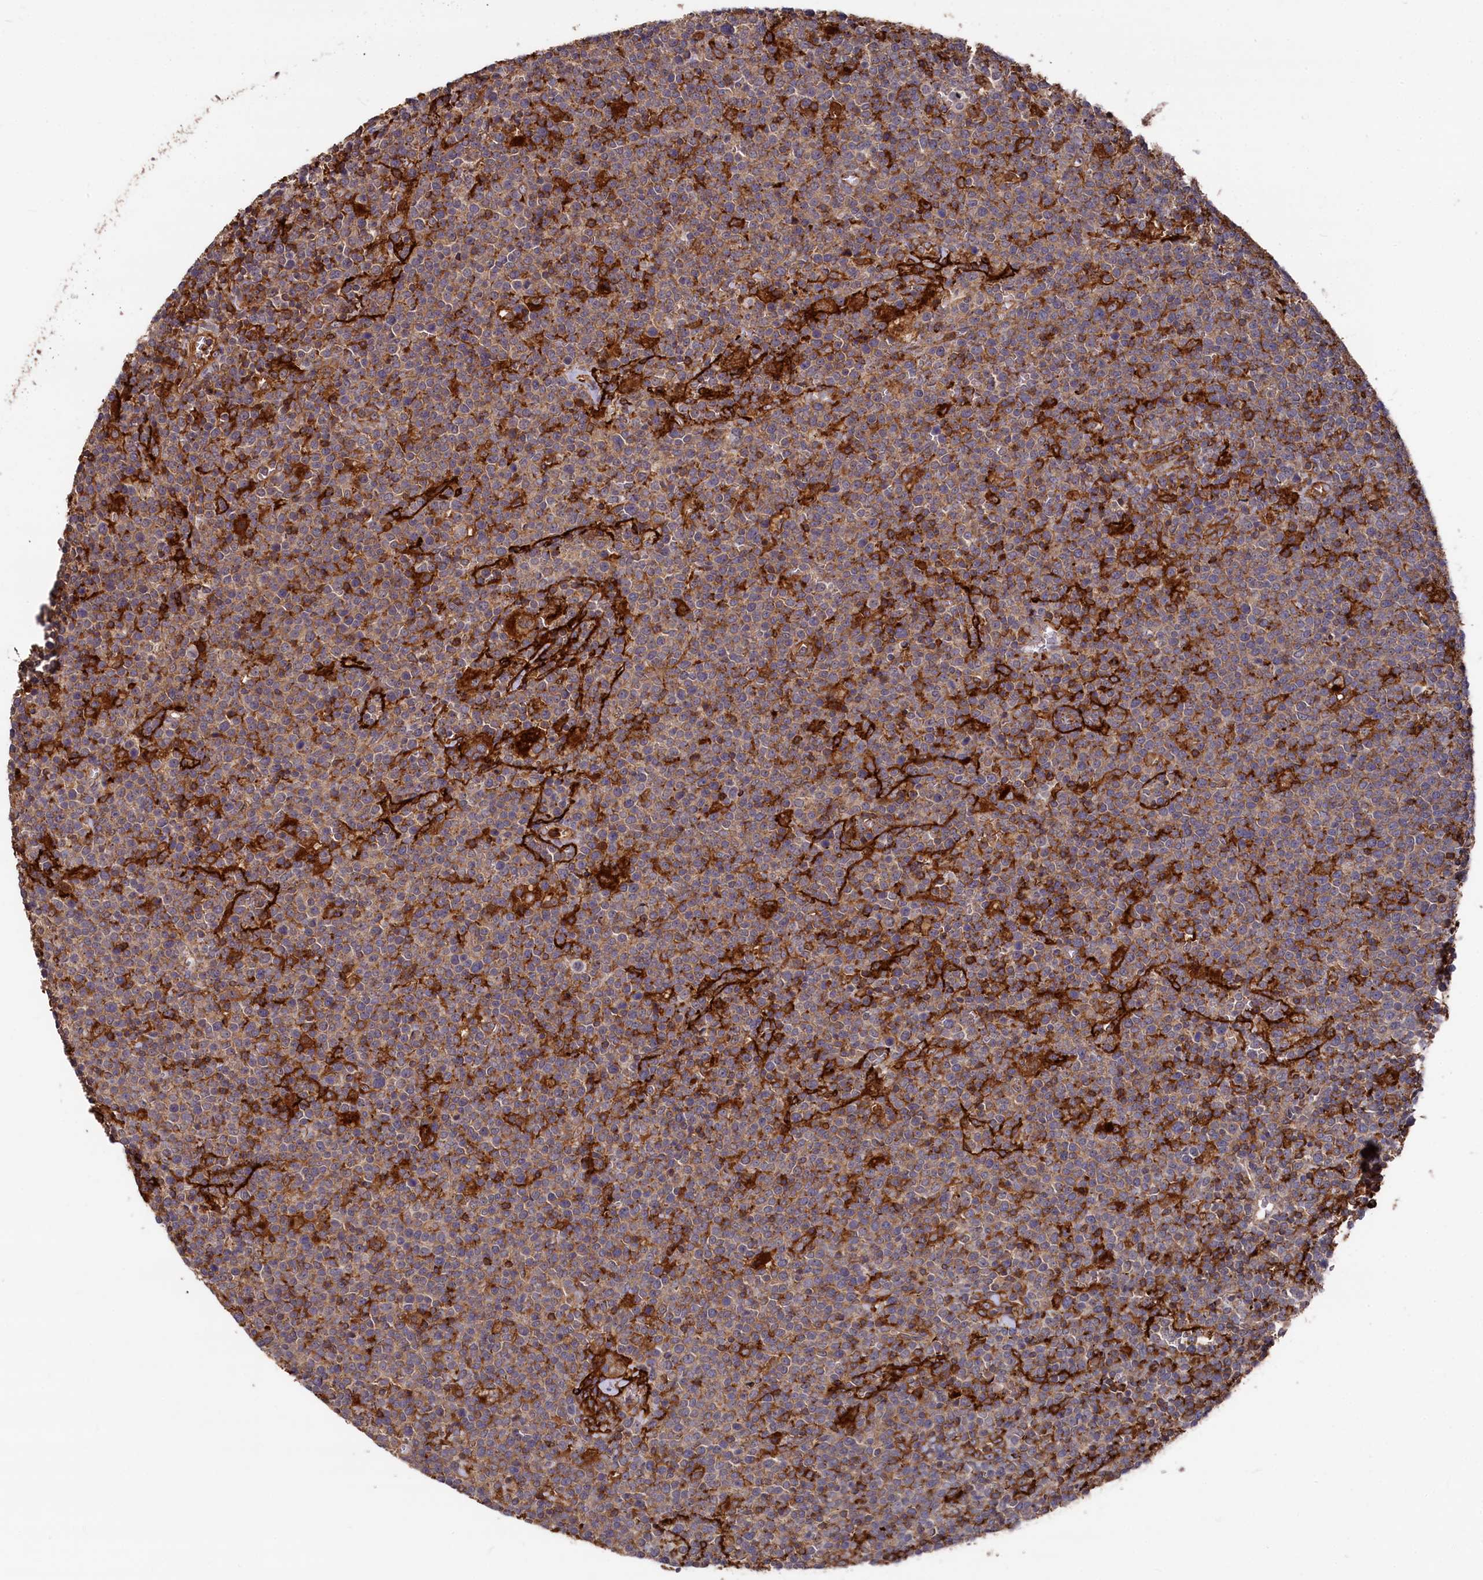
{"staining": {"intensity": "weak", "quantity": "25%-75%", "location": "cytoplasmic/membranous"}, "tissue": "lymphoma", "cell_type": "Tumor cells", "image_type": "cancer", "snomed": [{"axis": "morphology", "description": "Malignant lymphoma, non-Hodgkin's type, High grade"}, {"axis": "topography", "description": "Lymph node"}], "caption": "An image showing weak cytoplasmic/membranous positivity in approximately 25%-75% of tumor cells in lymphoma, as visualized by brown immunohistochemical staining.", "gene": "PLEKHO2", "patient": {"sex": "male", "age": 61}}